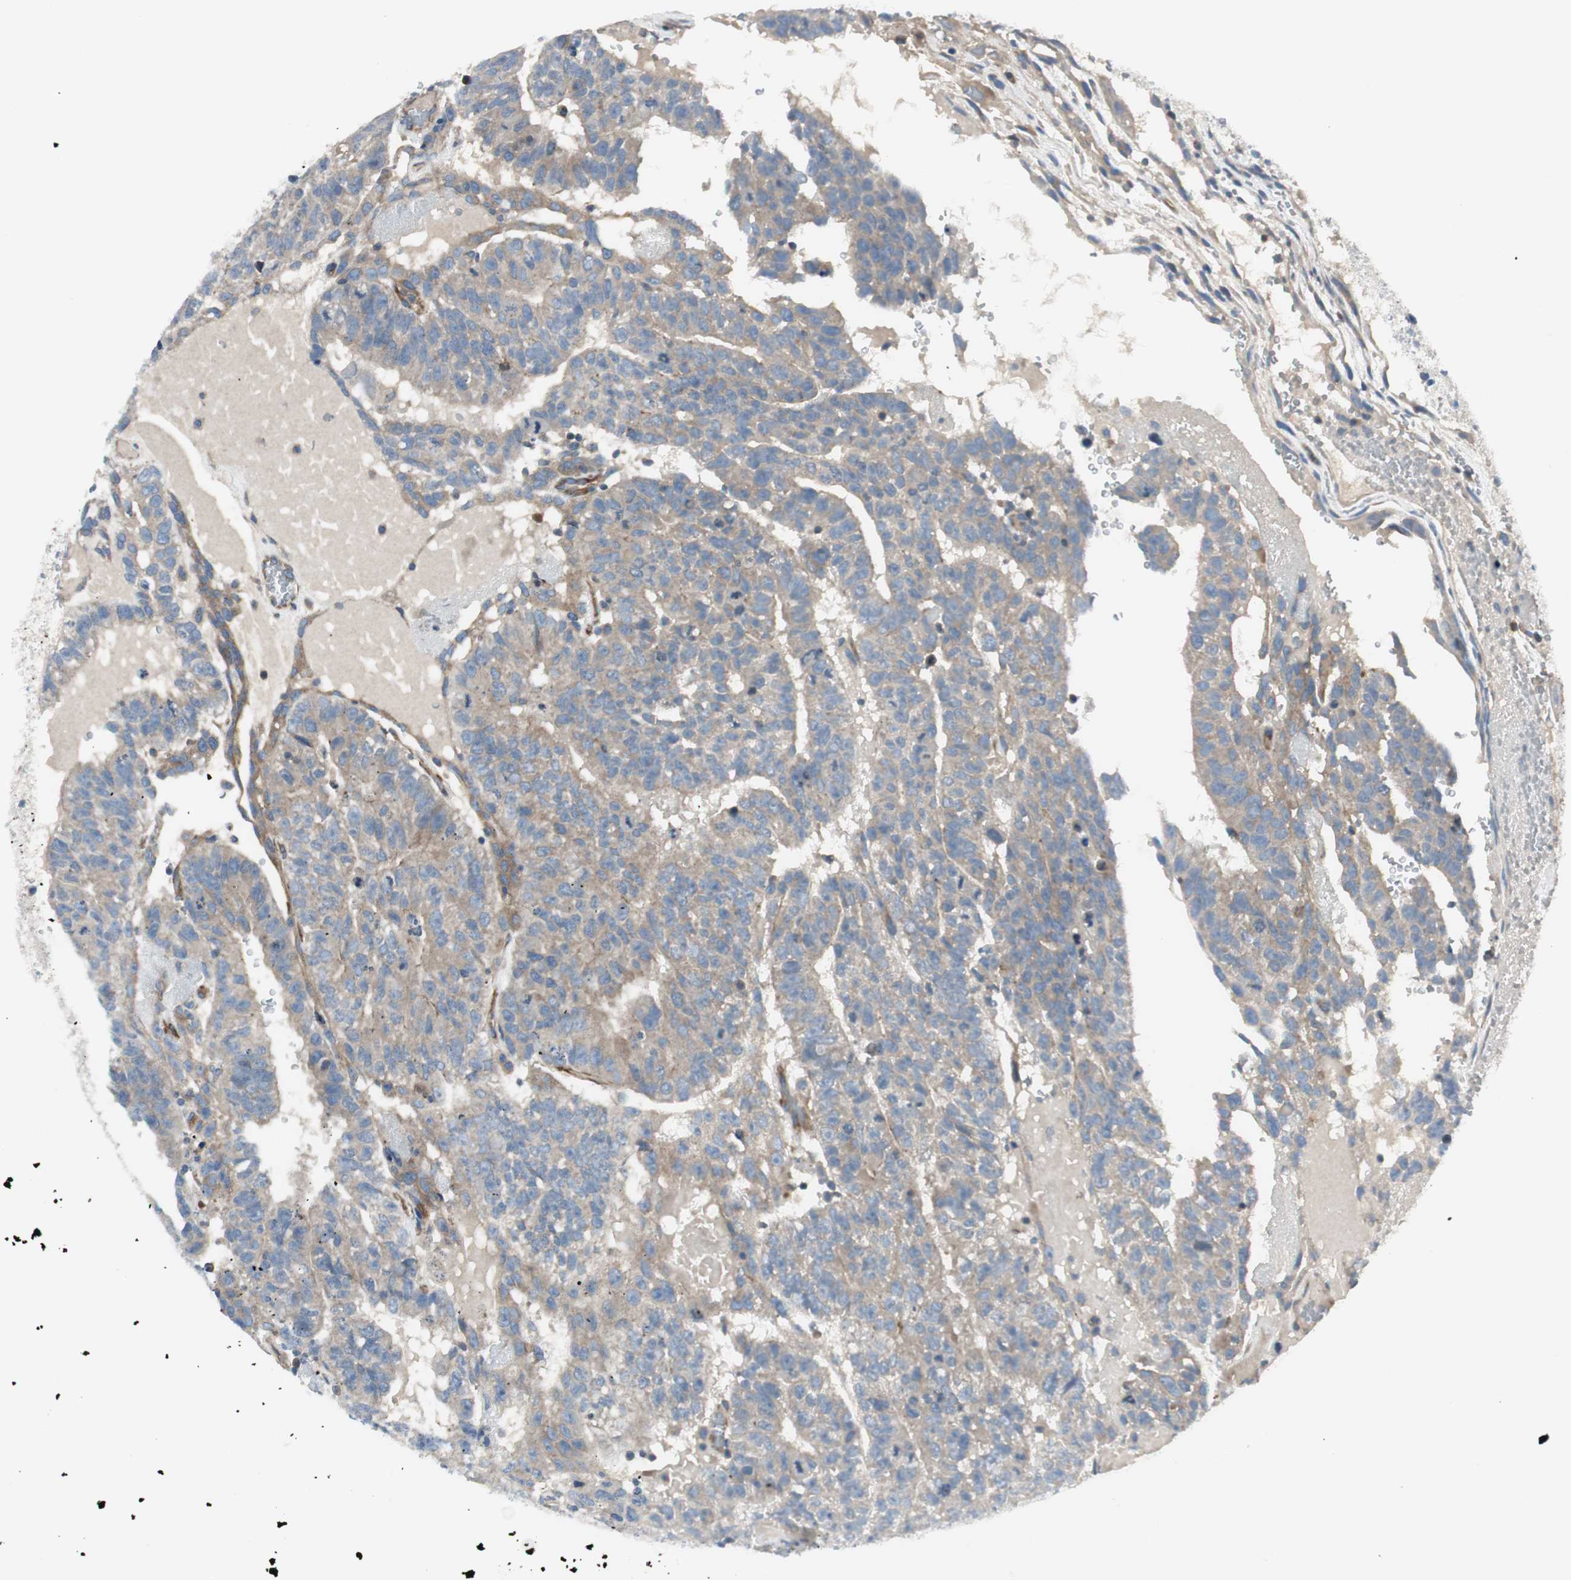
{"staining": {"intensity": "weak", "quantity": ">75%", "location": "cytoplasmic/membranous"}, "tissue": "testis cancer", "cell_type": "Tumor cells", "image_type": "cancer", "snomed": [{"axis": "morphology", "description": "Seminoma, NOS"}, {"axis": "morphology", "description": "Carcinoma, Embryonal, NOS"}, {"axis": "topography", "description": "Testis"}], "caption": "The immunohistochemical stain highlights weak cytoplasmic/membranous expression in tumor cells of testis cancer (seminoma) tissue. (DAB IHC, brown staining for protein, blue staining for nuclei).", "gene": "PRKG1", "patient": {"sex": "male", "age": 52}}